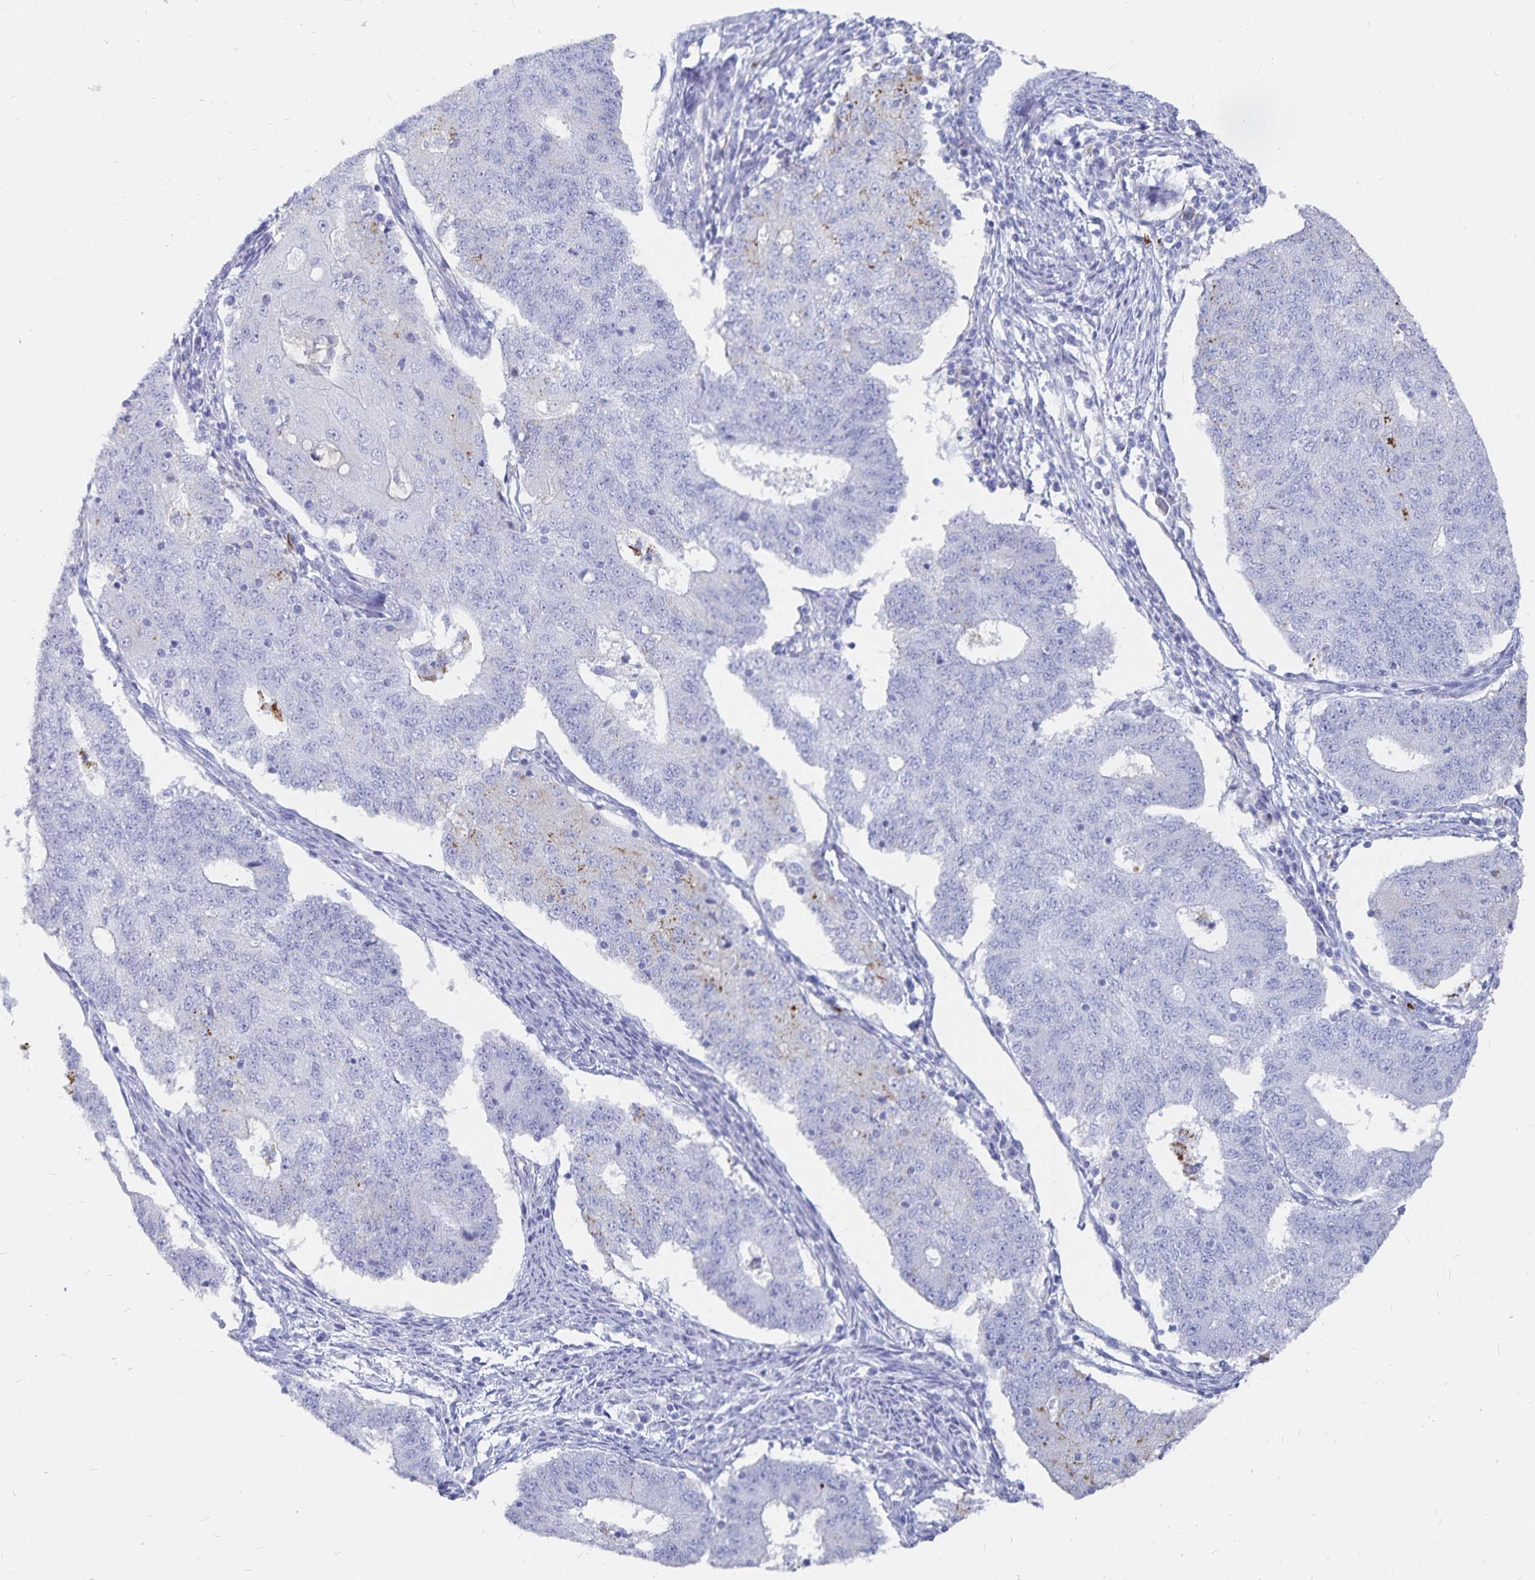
{"staining": {"intensity": "weak", "quantity": "<25%", "location": "cytoplasmic/membranous"}, "tissue": "endometrial cancer", "cell_type": "Tumor cells", "image_type": "cancer", "snomed": [{"axis": "morphology", "description": "Adenocarcinoma, NOS"}, {"axis": "topography", "description": "Endometrium"}], "caption": "Tumor cells show no significant protein staining in endometrial cancer (adenocarcinoma).", "gene": "INSL5", "patient": {"sex": "female", "age": 56}}